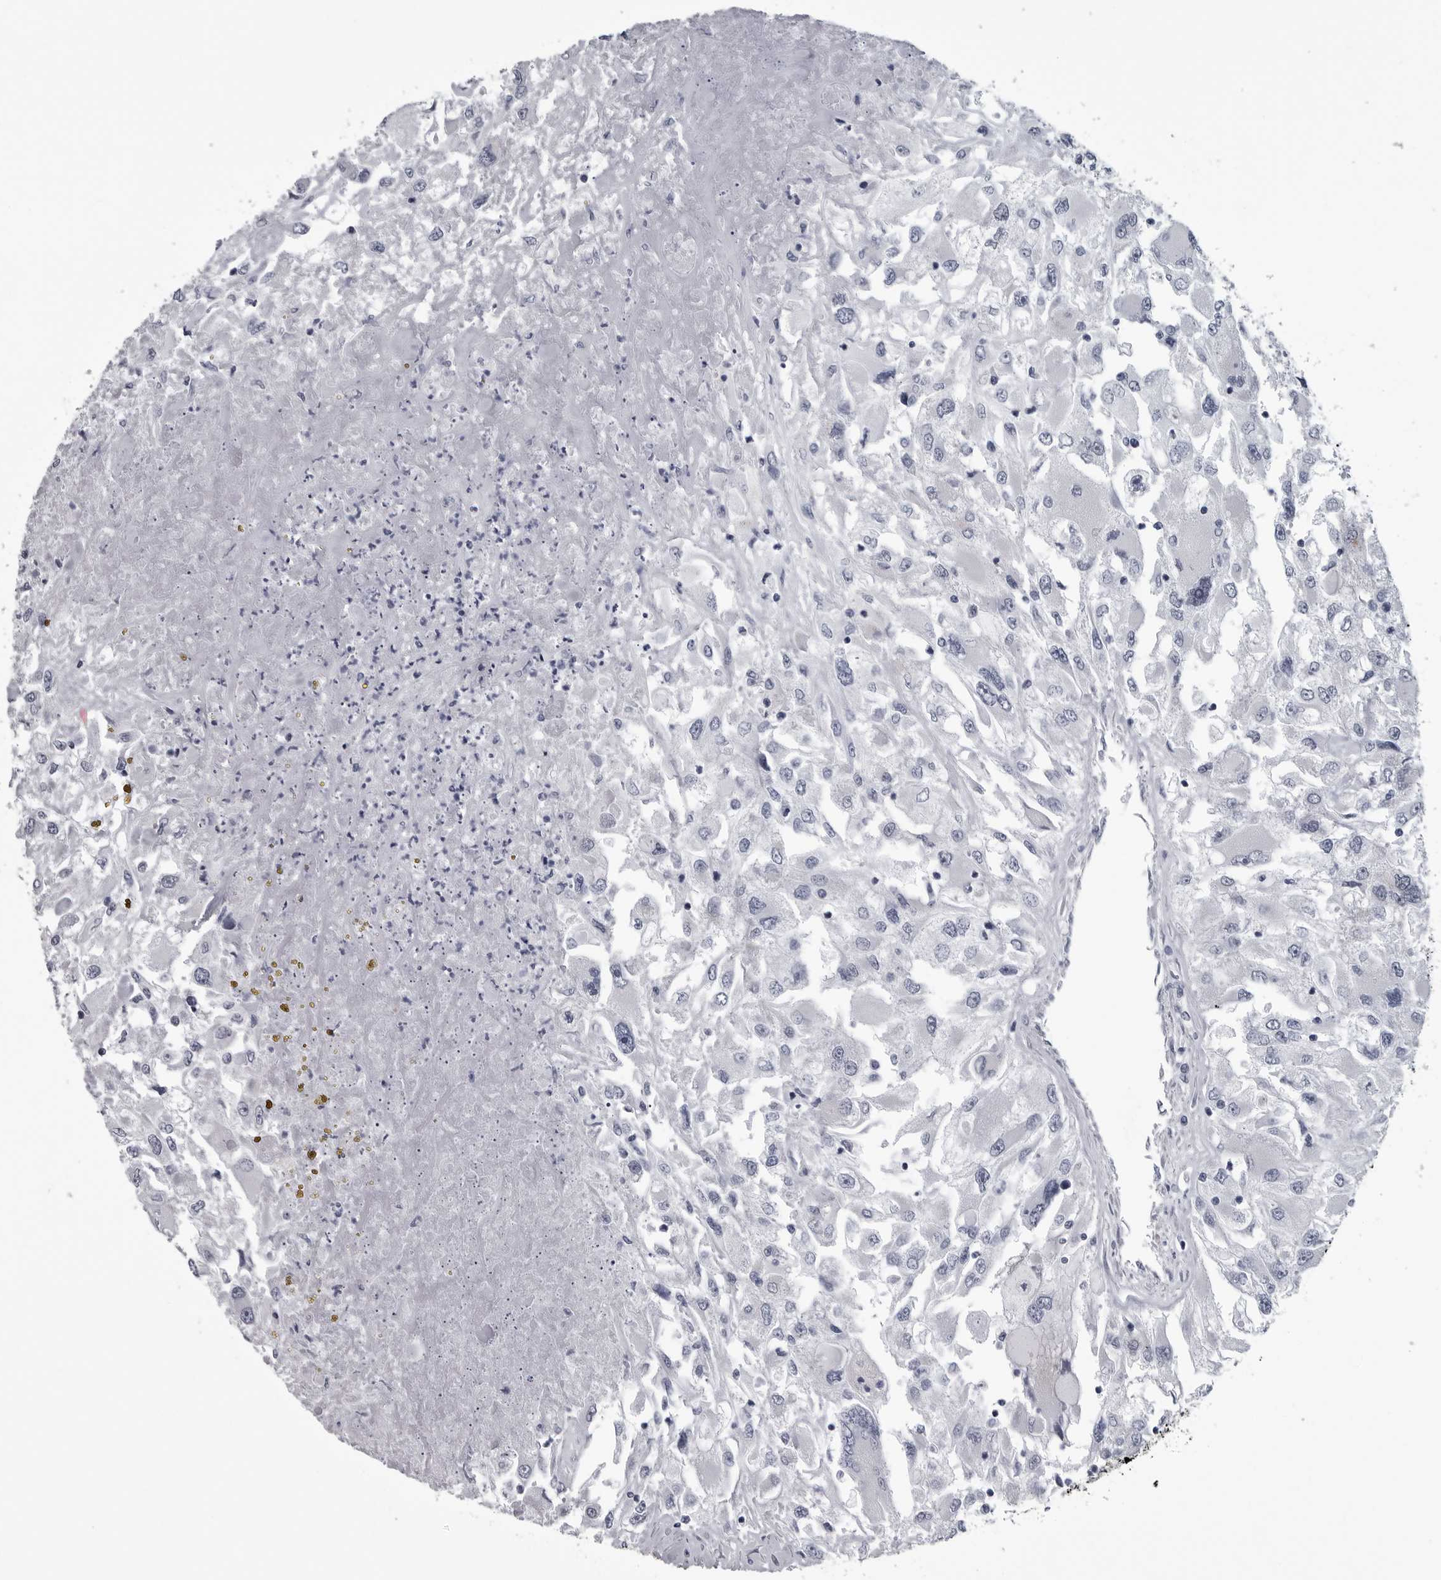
{"staining": {"intensity": "negative", "quantity": "none", "location": "none"}, "tissue": "renal cancer", "cell_type": "Tumor cells", "image_type": "cancer", "snomed": [{"axis": "morphology", "description": "Adenocarcinoma, NOS"}, {"axis": "topography", "description": "Kidney"}], "caption": "Tumor cells are negative for protein expression in human renal cancer. The staining was performed using DAB to visualize the protein expression in brown, while the nuclei were stained in blue with hematoxylin (Magnification: 20x).", "gene": "MYOC", "patient": {"sex": "female", "age": 52}}